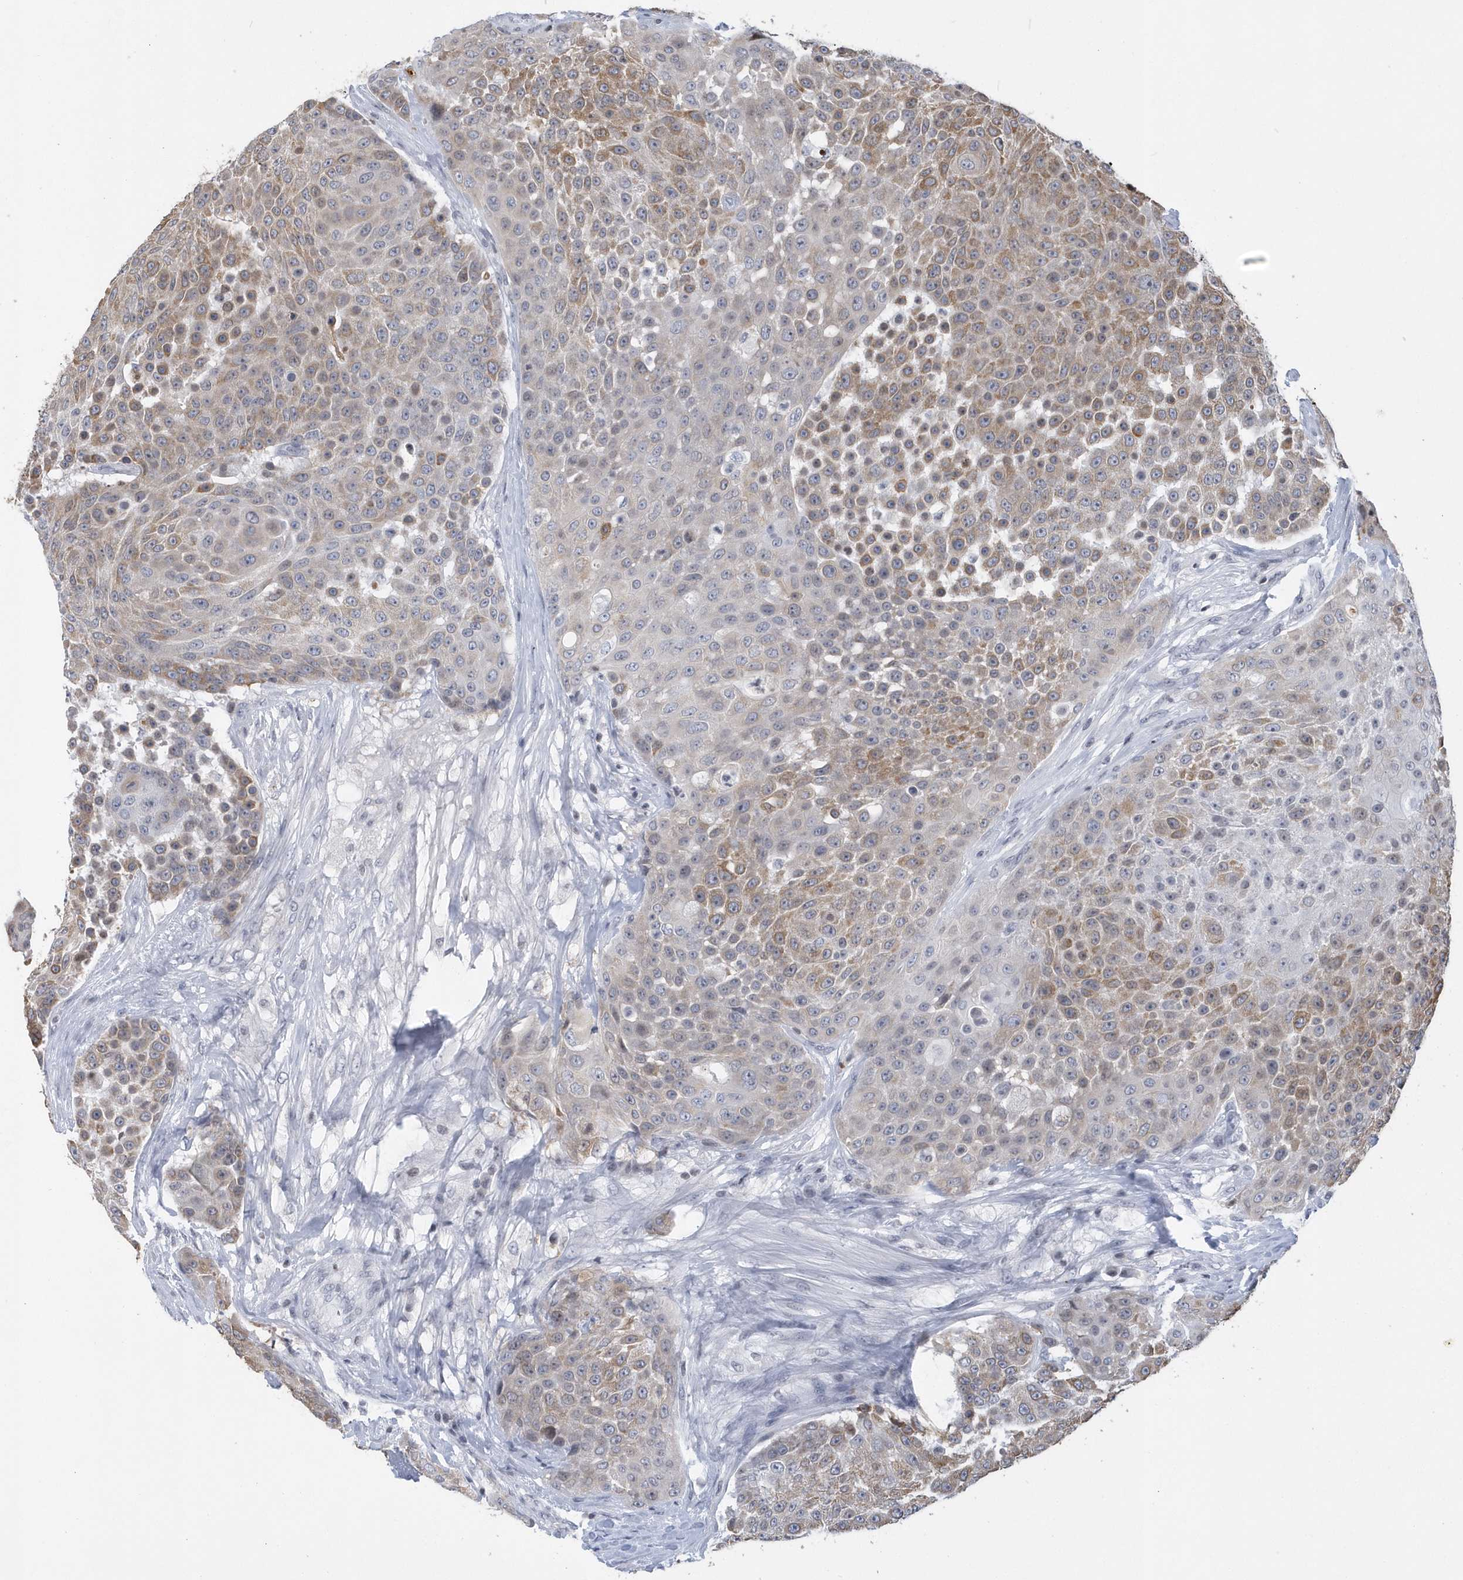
{"staining": {"intensity": "moderate", "quantity": "25%-75%", "location": "cytoplasmic/membranous"}, "tissue": "urothelial cancer", "cell_type": "Tumor cells", "image_type": "cancer", "snomed": [{"axis": "morphology", "description": "Urothelial carcinoma, High grade"}, {"axis": "topography", "description": "Urinary bladder"}], "caption": "Immunohistochemistry image of human high-grade urothelial carcinoma stained for a protein (brown), which shows medium levels of moderate cytoplasmic/membranous staining in approximately 25%-75% of tumor cells.", "gene": "VWA5B2", "patient": {"sex": "female", "age": 63}}